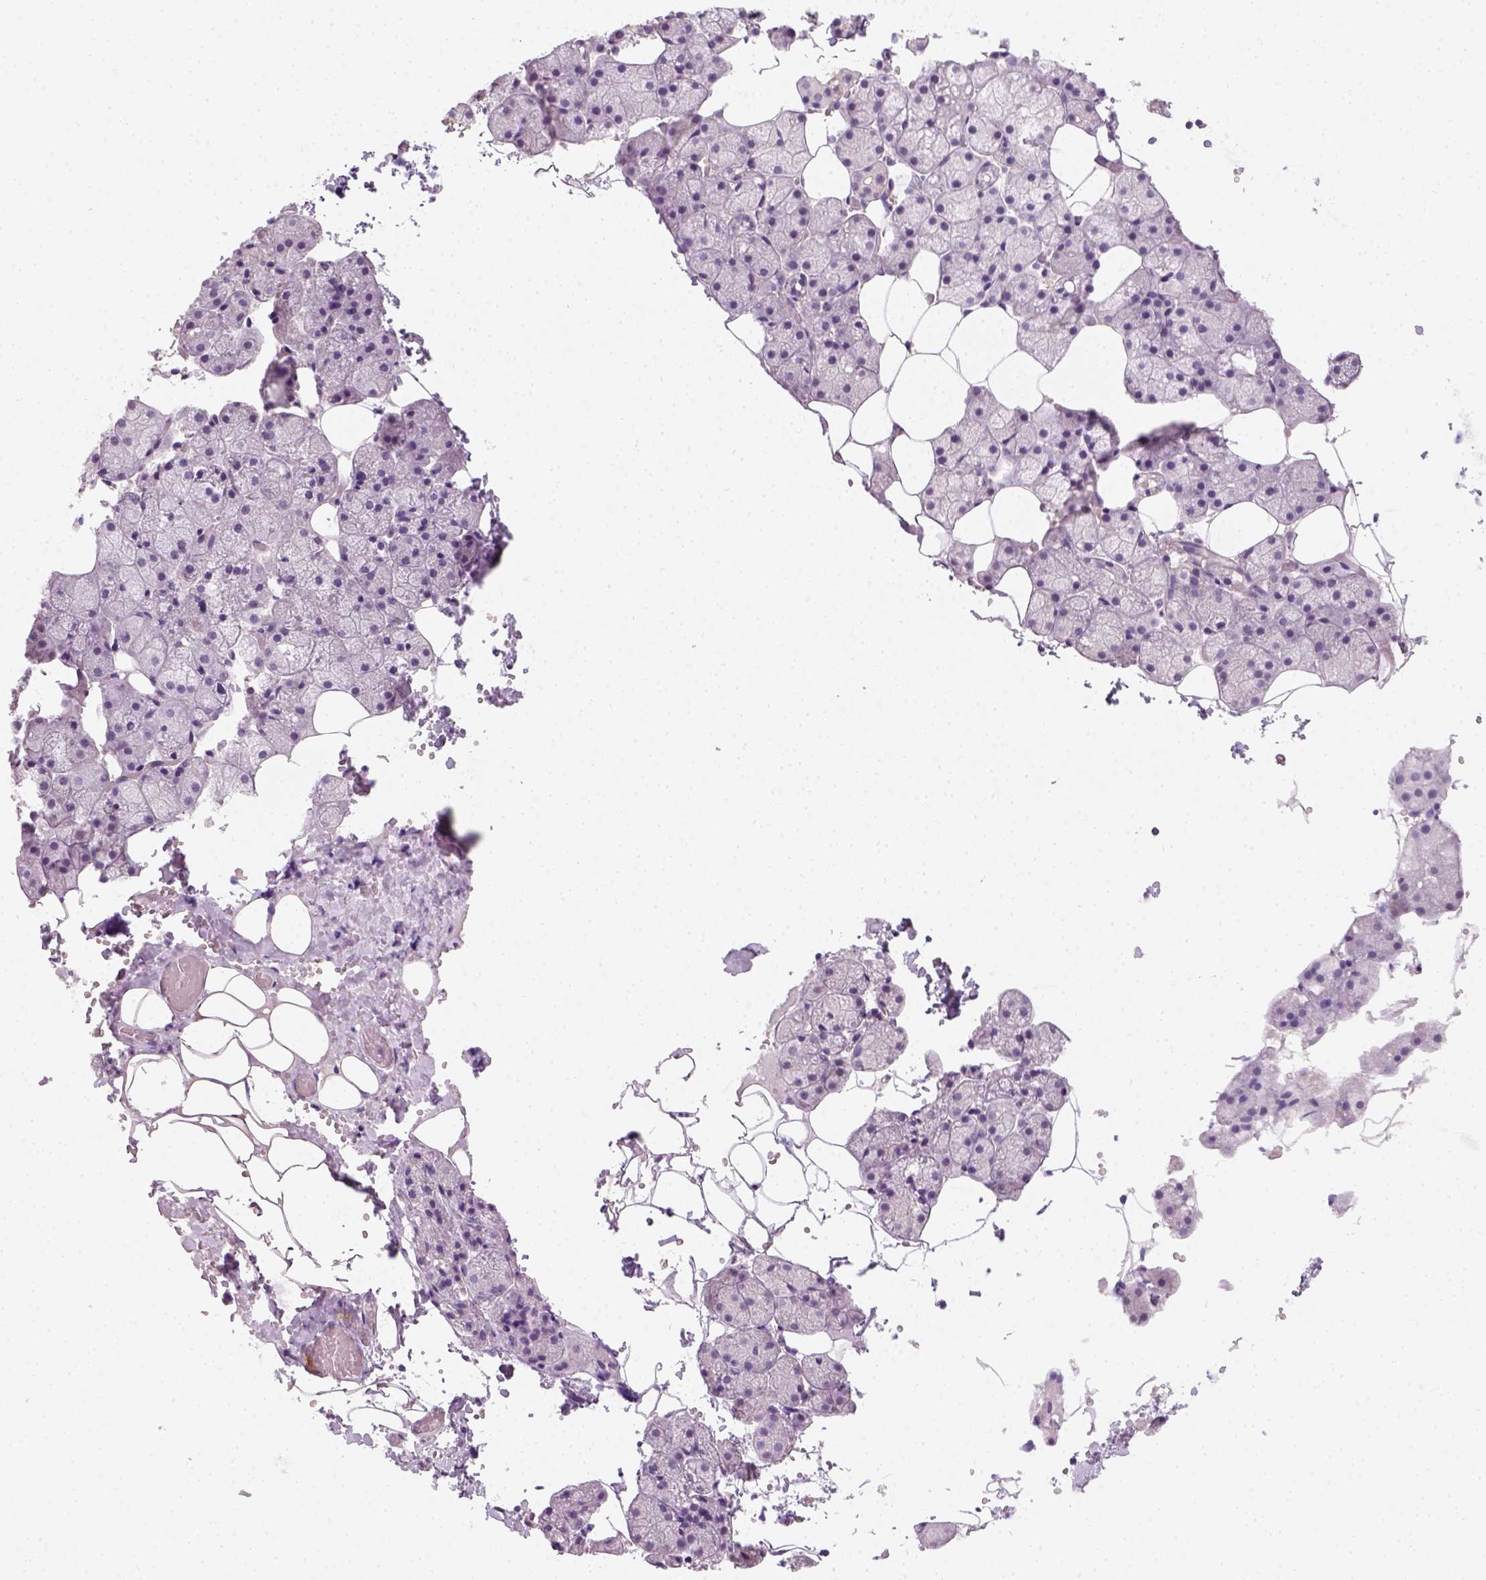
{"staining": {"intensity": "negative", "quantity": "none", "location": "none"}, "tissue": "salivary gland", "cell_type": "Glandular cells", "image_type": "normal", "snomed": [{"axis": "morphology", "description": "Normal tissue, NOS"}, {"axis": "topography", "description": "Salivary gland"}], "caption": "This histopathology image is of benign salivary gland stained with IHC to label a protein in brown with the nuclei are counter-stained blue. There is no staining in glandular cells. (Brightfield microscopy of DAB (3,3'-diaminobenzidine) immunohistochemistry (IHC) at high magnification).", "gene": "FAM163B", "patient": {"sex": "male", "age": 38}}